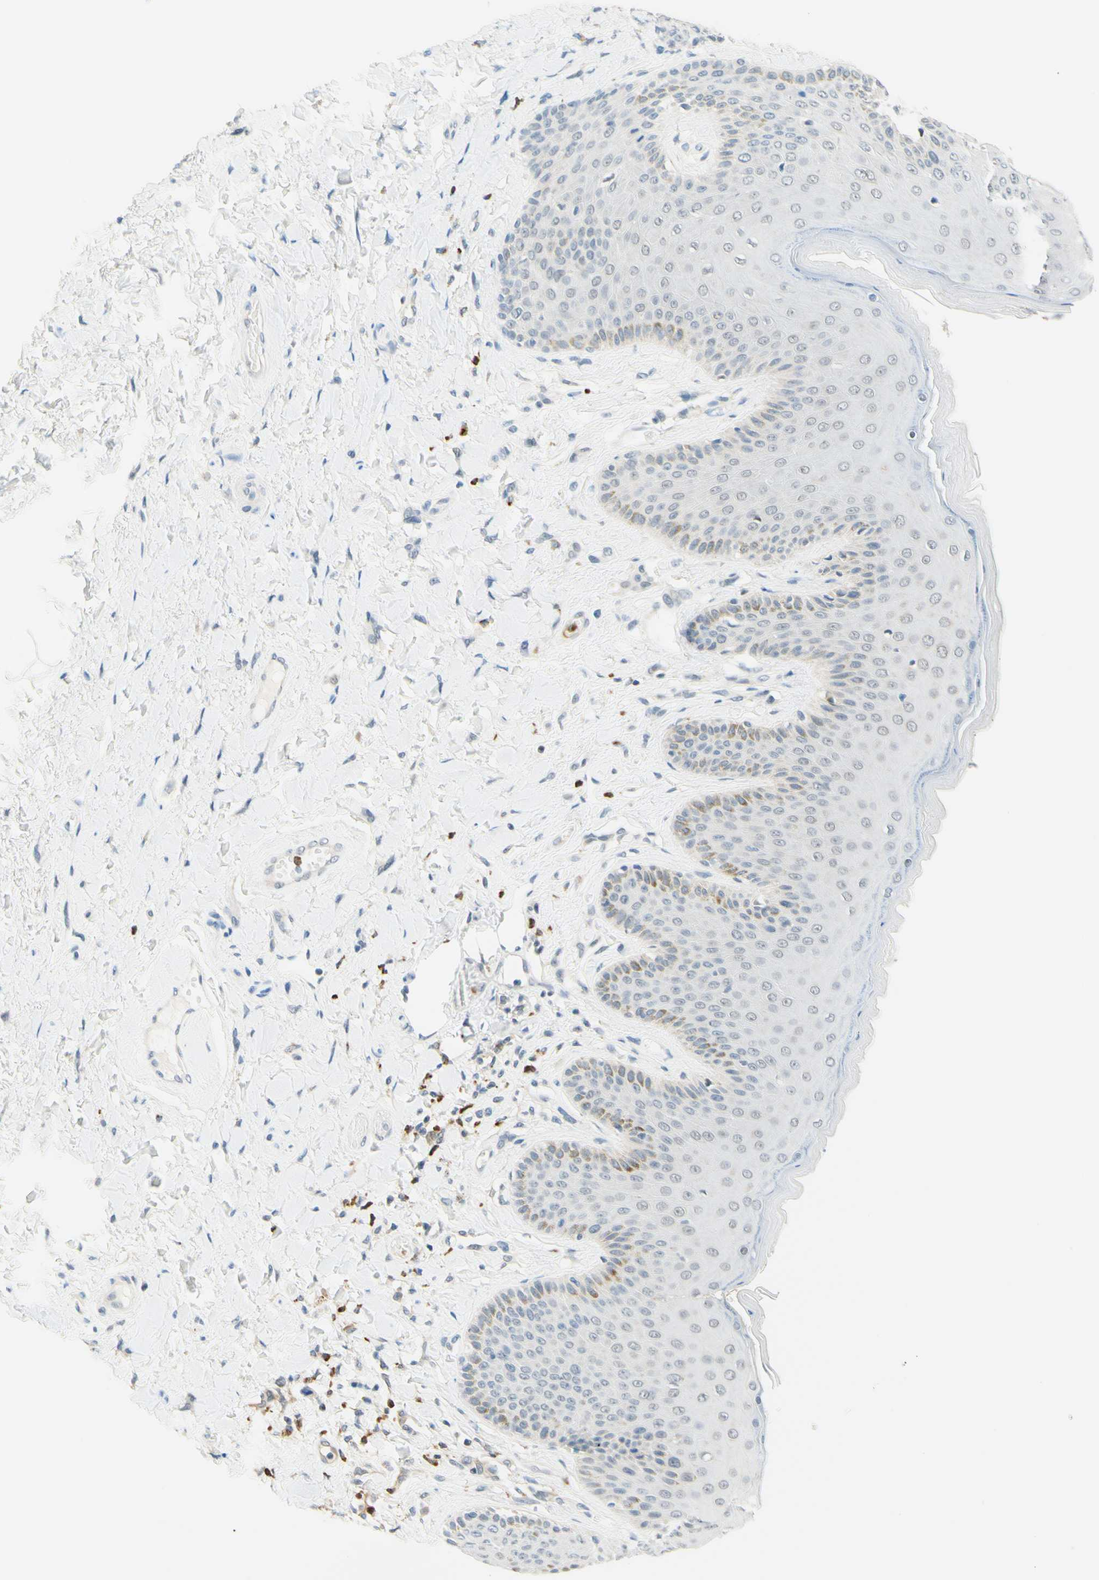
{"staining": {"intensity": "weak", "quantity": "<25%", "location": "cytoplasmic/membranous"}, "tissue": "skin", "cell_type": "Epidermal cells", "image_type": "normal", "snomed": [{"axis": "morphology", "description": "Normal tissue, NOS"}, {"axis": "topography", "description": "Anal"}], "caption": "Epidermal cells are negative for brown protein staining in benign skin. Brightfield microscopy of immunohistochemistry stained with DAB (brown) and hematoxylin (blue), captured at high magnification.", "gene": "TREM2", "patient": {"sex": "male", "age": 69}}